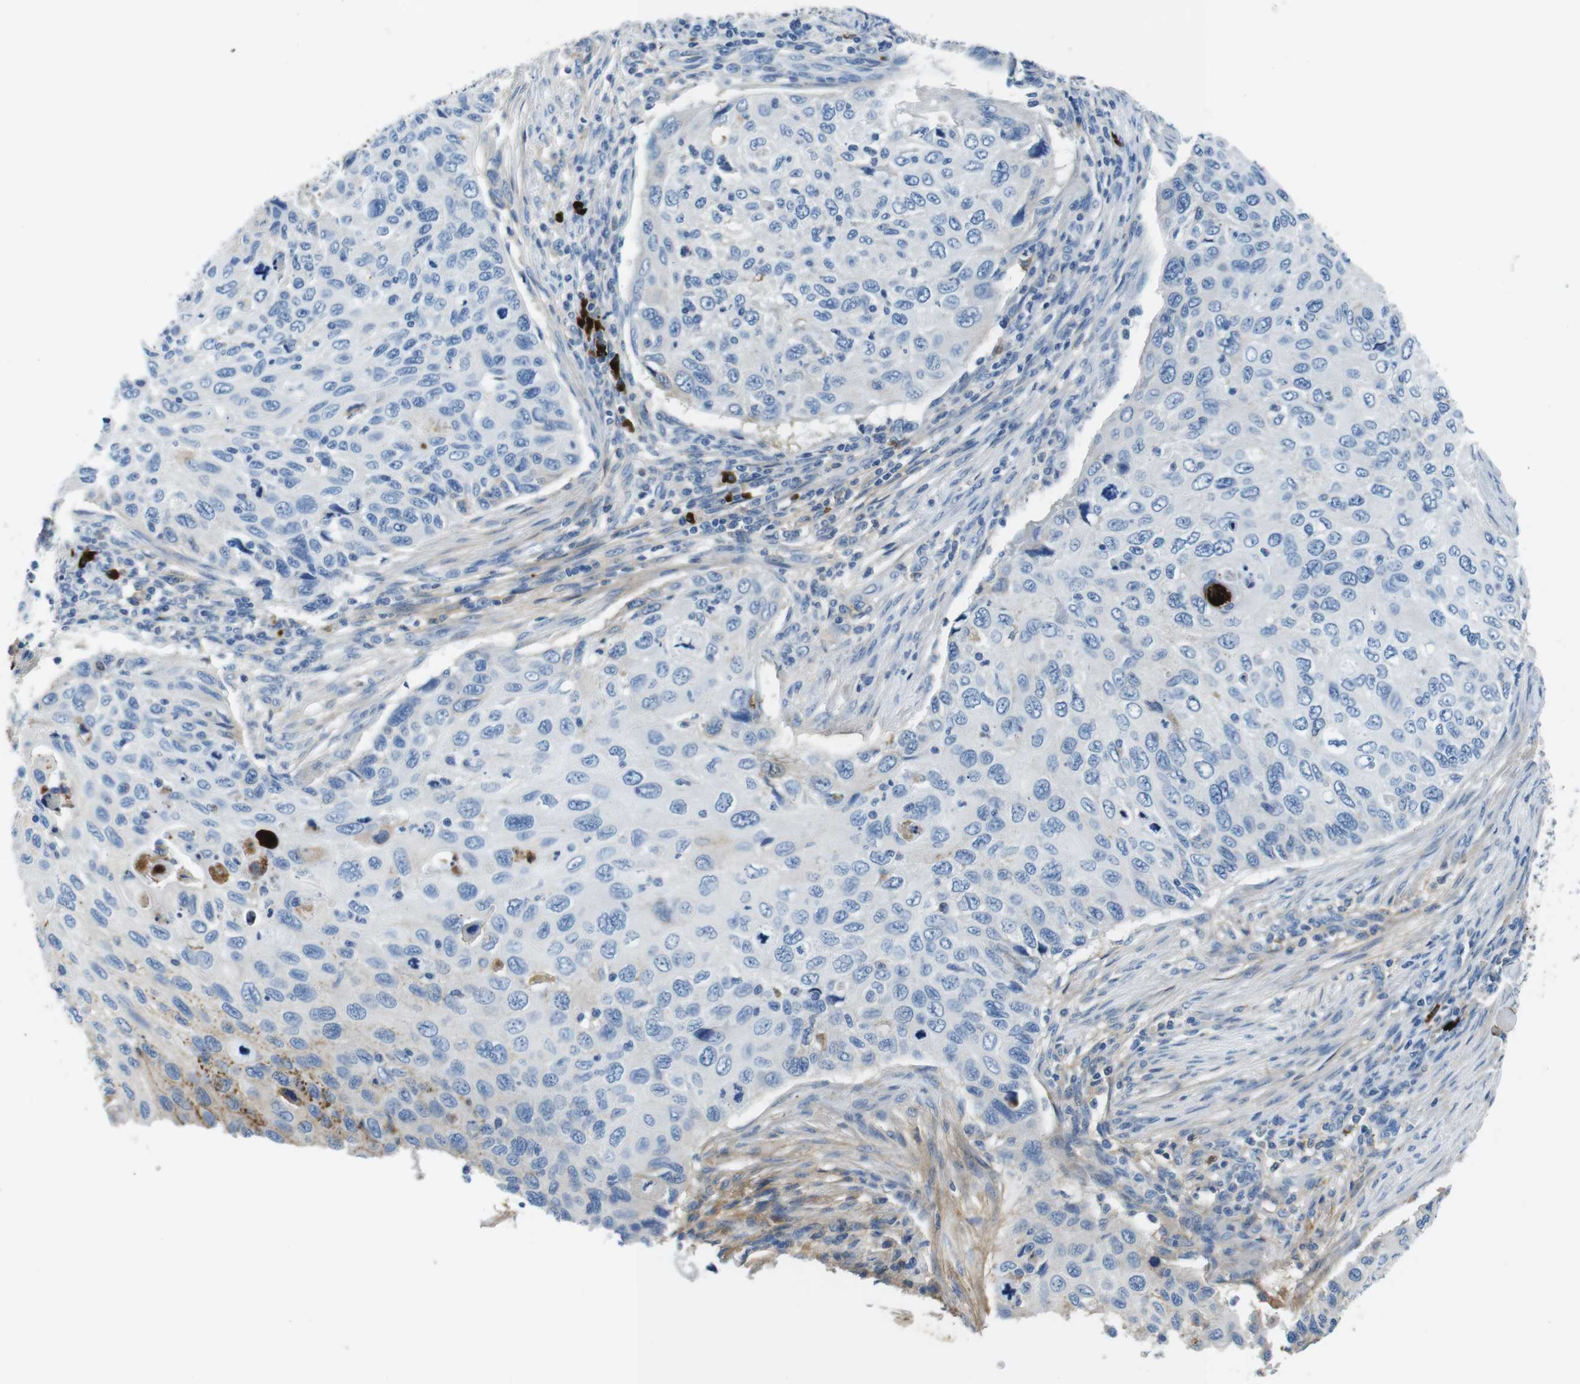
{"staining": {"intensity": "negative", "quantity": "none", "location": "none"}, "tissue": "cervical cancer", "cell_type": "Tumor cells", "image_type": "cancer", "snomed": [{"axis": "morphology", "description": "Squamous cell carcinoma, NOS"}, {"axis": "topography", "description": "Cervix"}], "caption": "A histopathology image of human cervical squamous cell carcinoma is negative for staining in tumor cells.", "gene": "IGKC", "patient": {"sex": "female", "age": 70}}